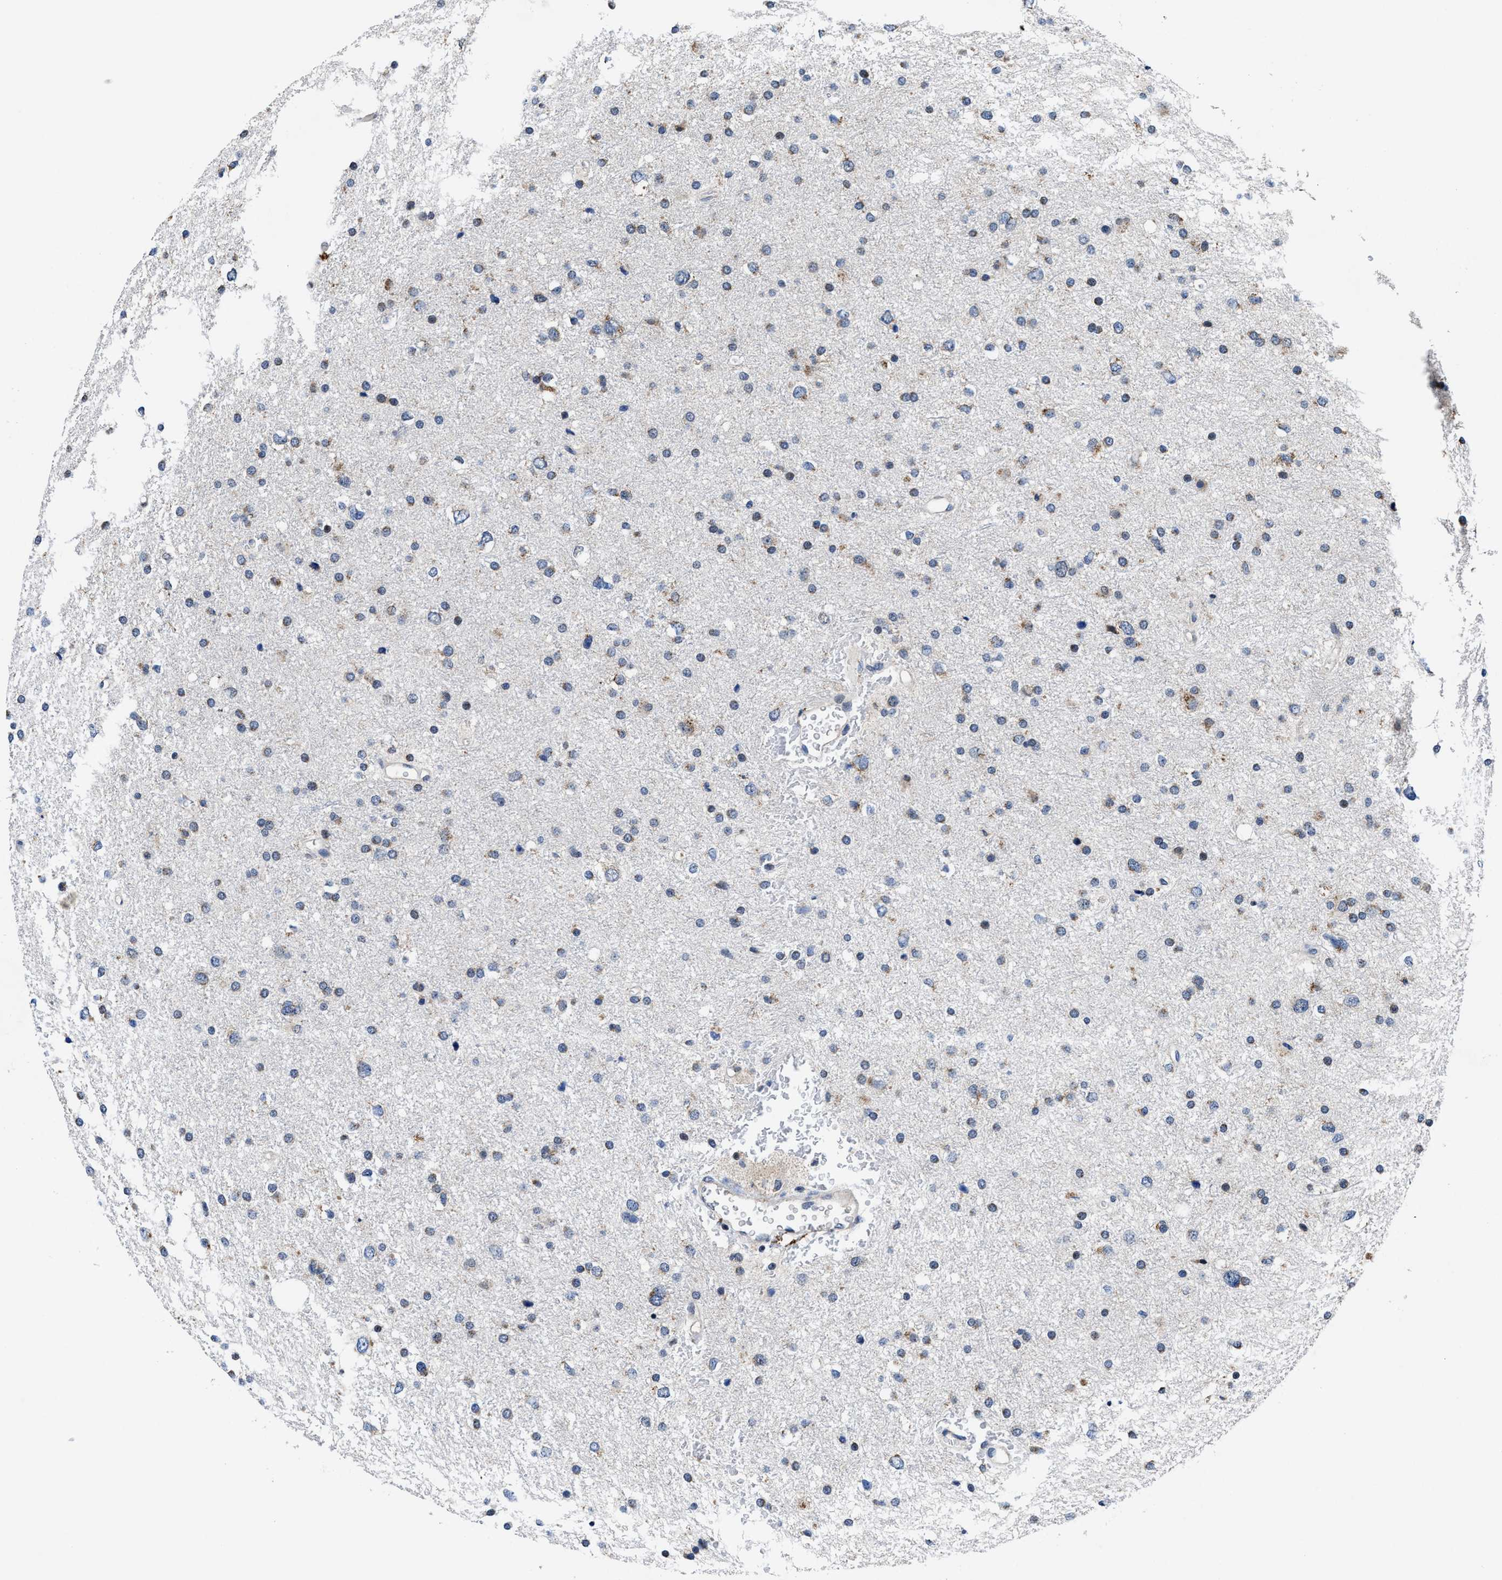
{"staining": {"intensity": "weak", "quantity": "<25%", "location": "cytoplasmic/membranous"}, "tissue": "glioma", "cell_type": "Tumor cells", "image_type": "cancer", "snomed": [{"axis": "morphology", "description": "Glioma, malignant, Low grade"}, {"axis": "topography", "description": "Brain"}], "caption": "Immunohistochemical staining of human glioma reveals no significant positivity in tumor cells. Brightfield microscopy of immunohistochemistry stained with DAB (3,3'-diaminobenzidine) (brown) and hematoxylin (blue), captured at high magnification.", "gene": "TMEM53", "patient": {"sex": "female", "age": 37}}